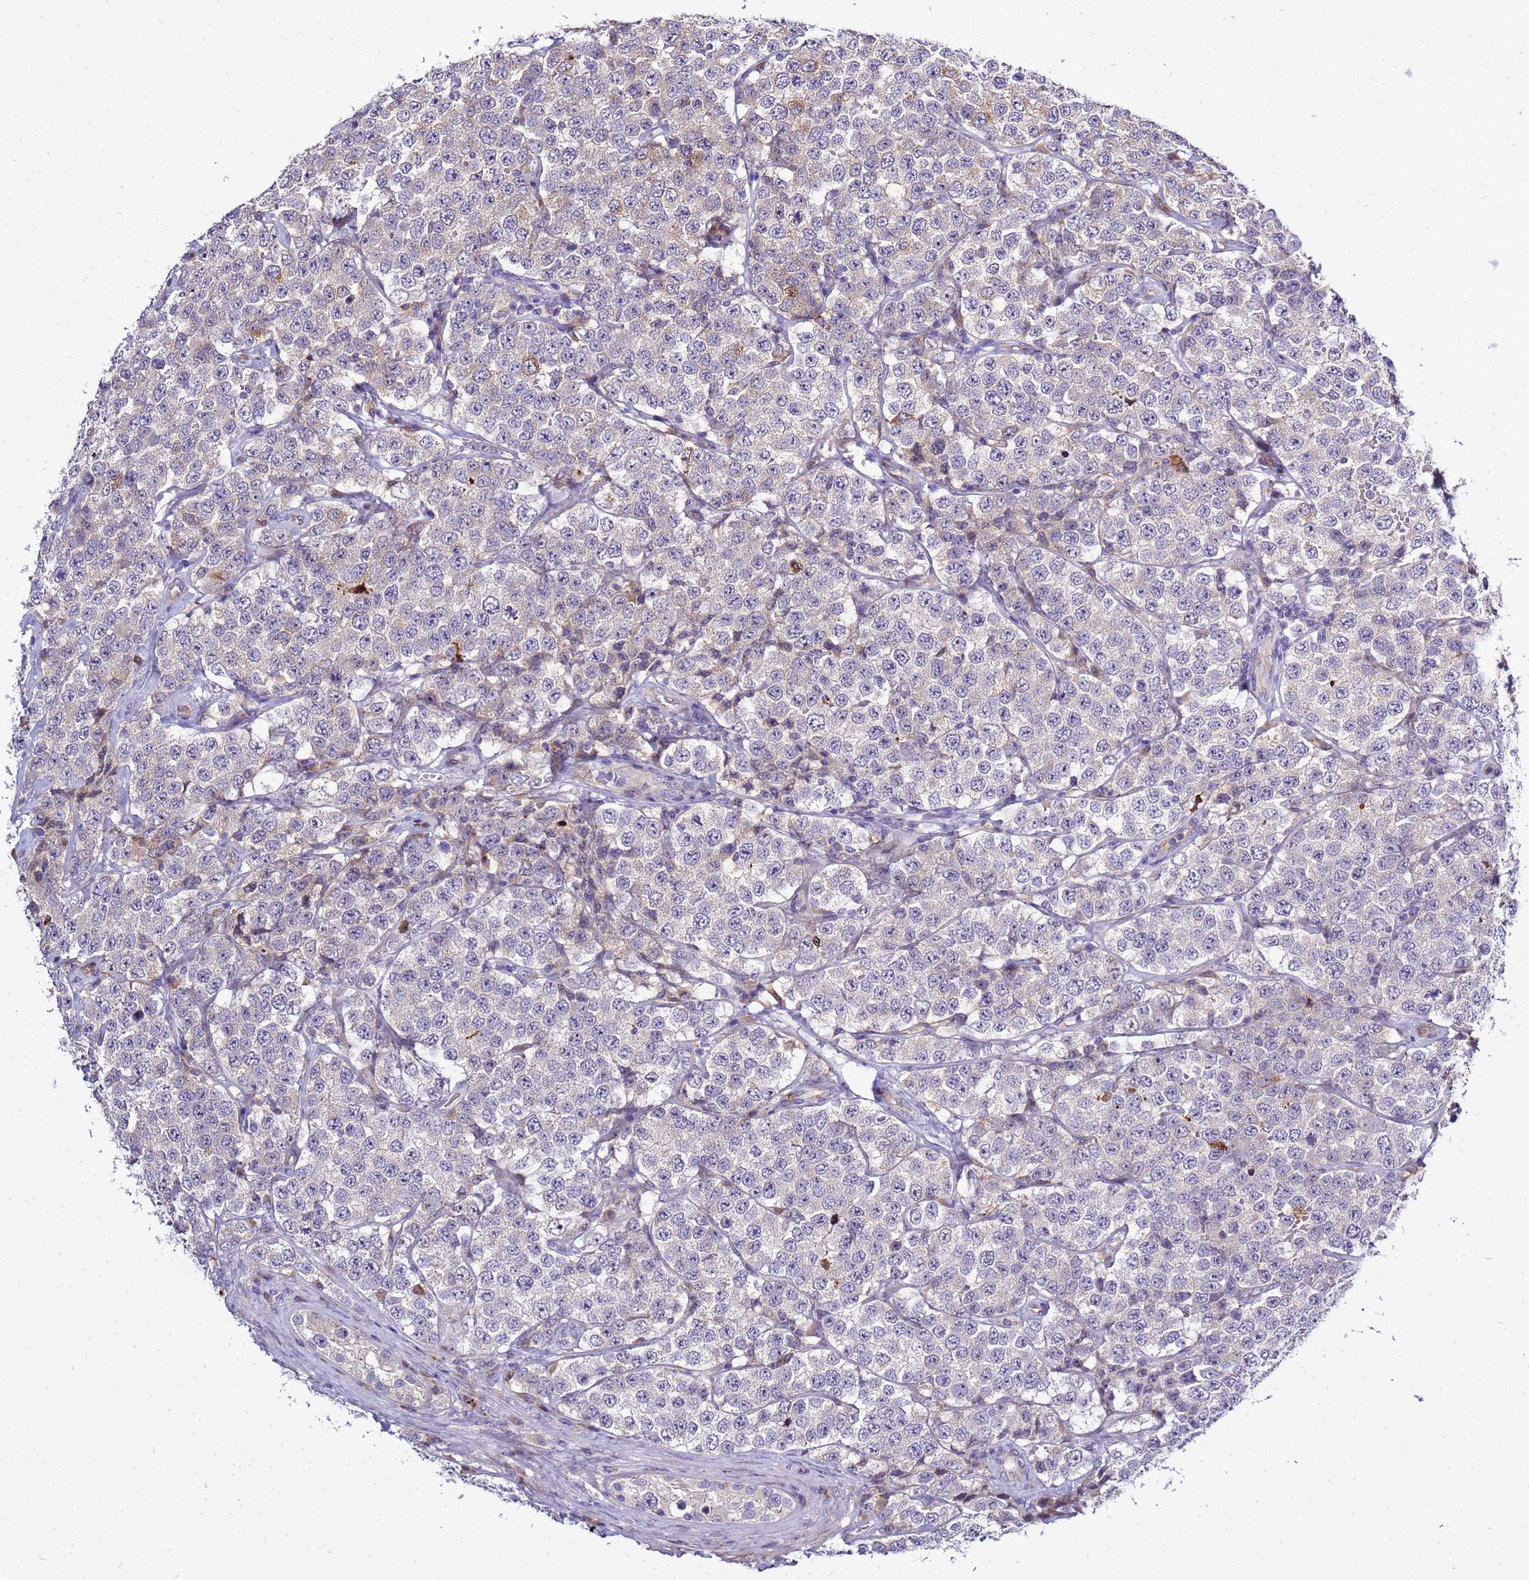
{"staining": {"intensity": "moderate", "quantity": "<25%", "location": "cytoplasmic/membranous"}, "tissue": "testis cancer", "cell_type": "Tumor cells", "image_type": "cancer", "snomed": [{"axis": "morphology", "description": "Seminoma, NOS"}, {"axis": "topography", "description": "Testis"}], "caption": "Immunohistochemistry (IHC) photomicrograph of seminoma (testis) stained for a protein (brown), which reveals low levels of moderate cytoplasmic/membranous staining in about <25% of tumor cells.", "gene": "NOL8", "patient": {"sex": "male", "age": 34}}